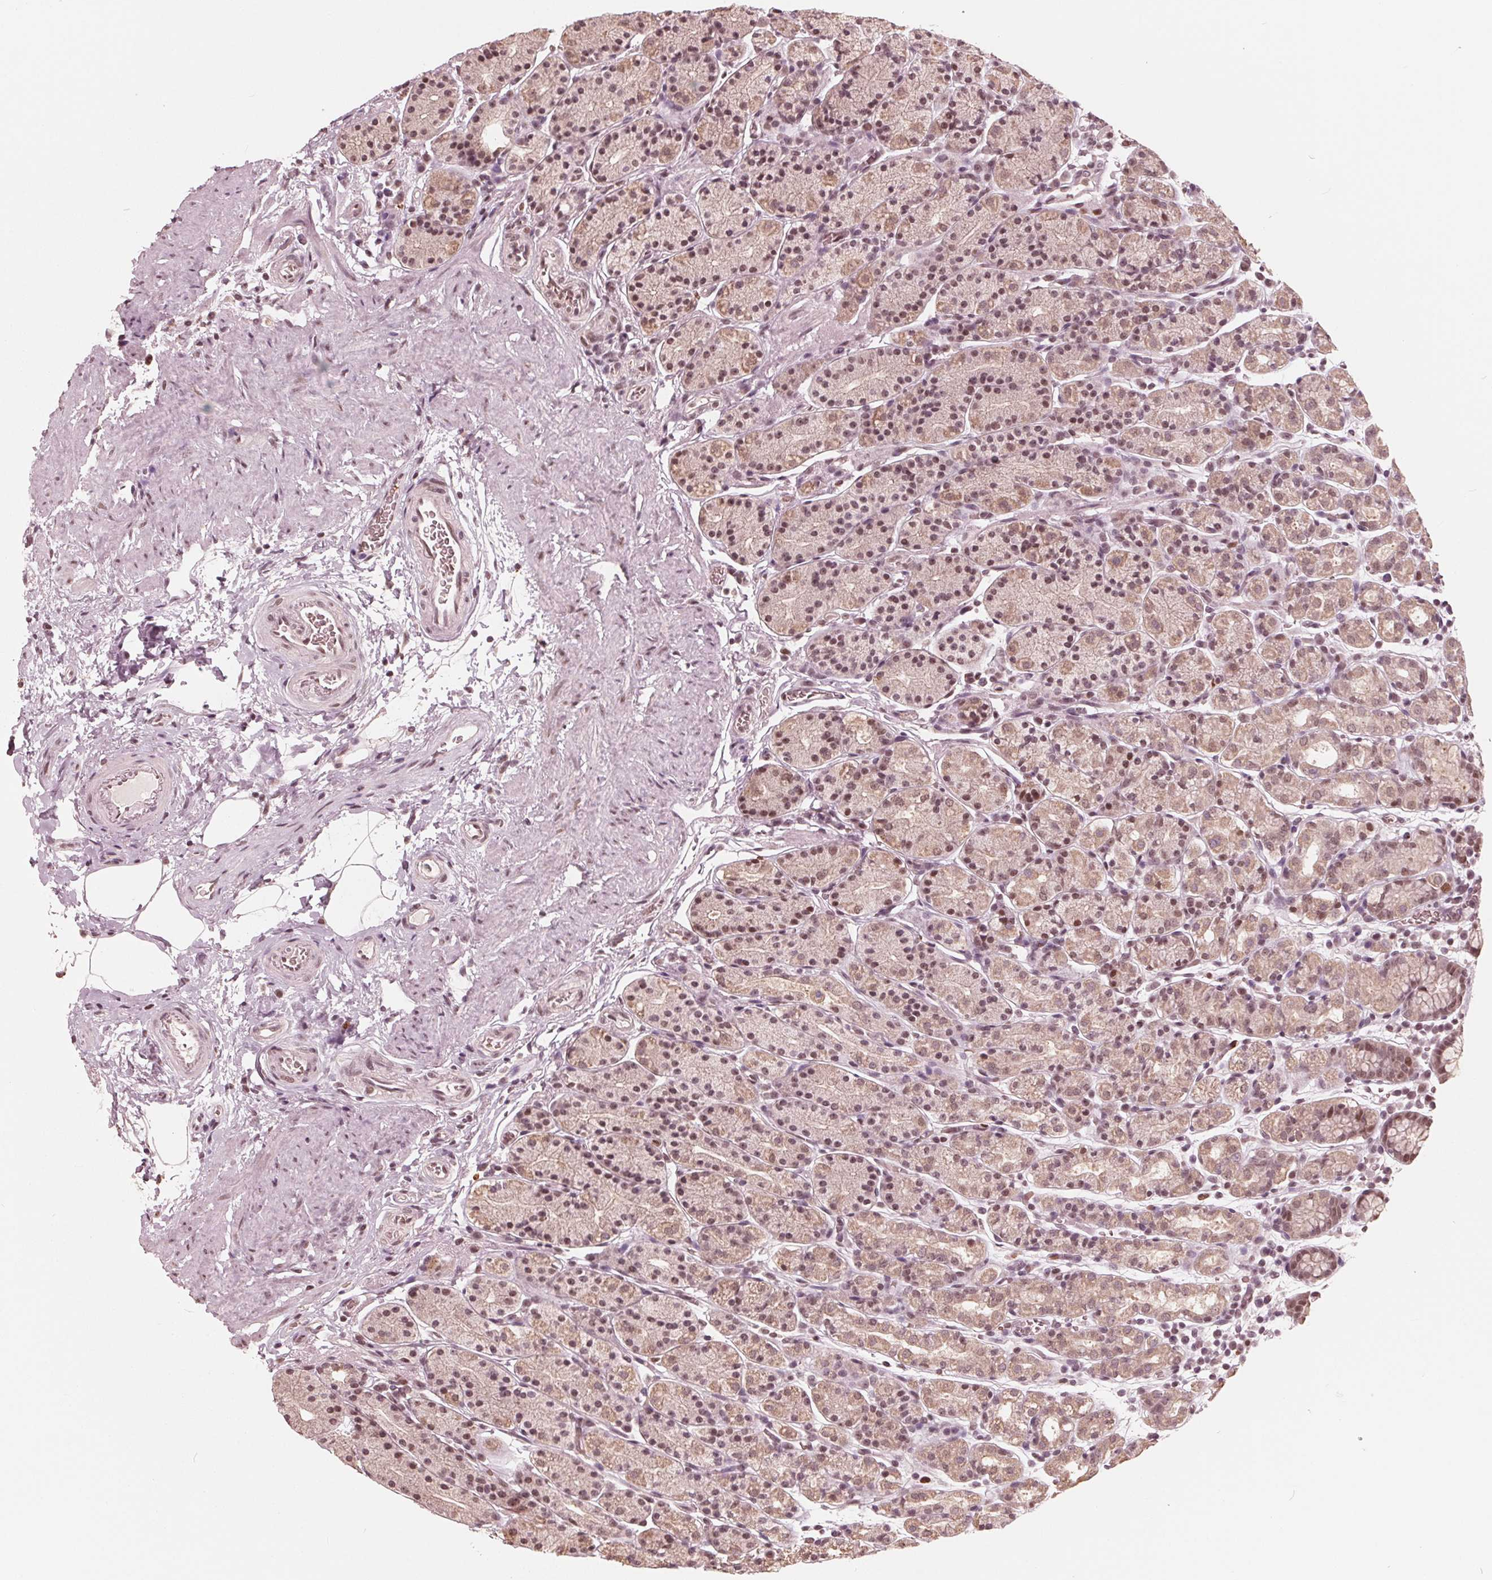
{"staining": {"intensity": "weak", "quantity": ">75%", "location": "cytoplasmic/membranous,nuclear"}, "tissue": "stomach", "cell_type": "Glandular cells", "image_type": "normal", "snomed": [{"axis": "morphology", "description": "Normal tissue, NOS"}, {"axis": "topography", "description": "Stomach, upper"}, {"axis": "topography", "description": "Stomach"}], "caption": "A photomicrograph of human stomach stained for a protein demonstrates weak cytoplasmic/membranous,nuclear brown staining in glandular cells.", "gene": "HIRIP3", "patient": {"sex": "male", "age": 62}}